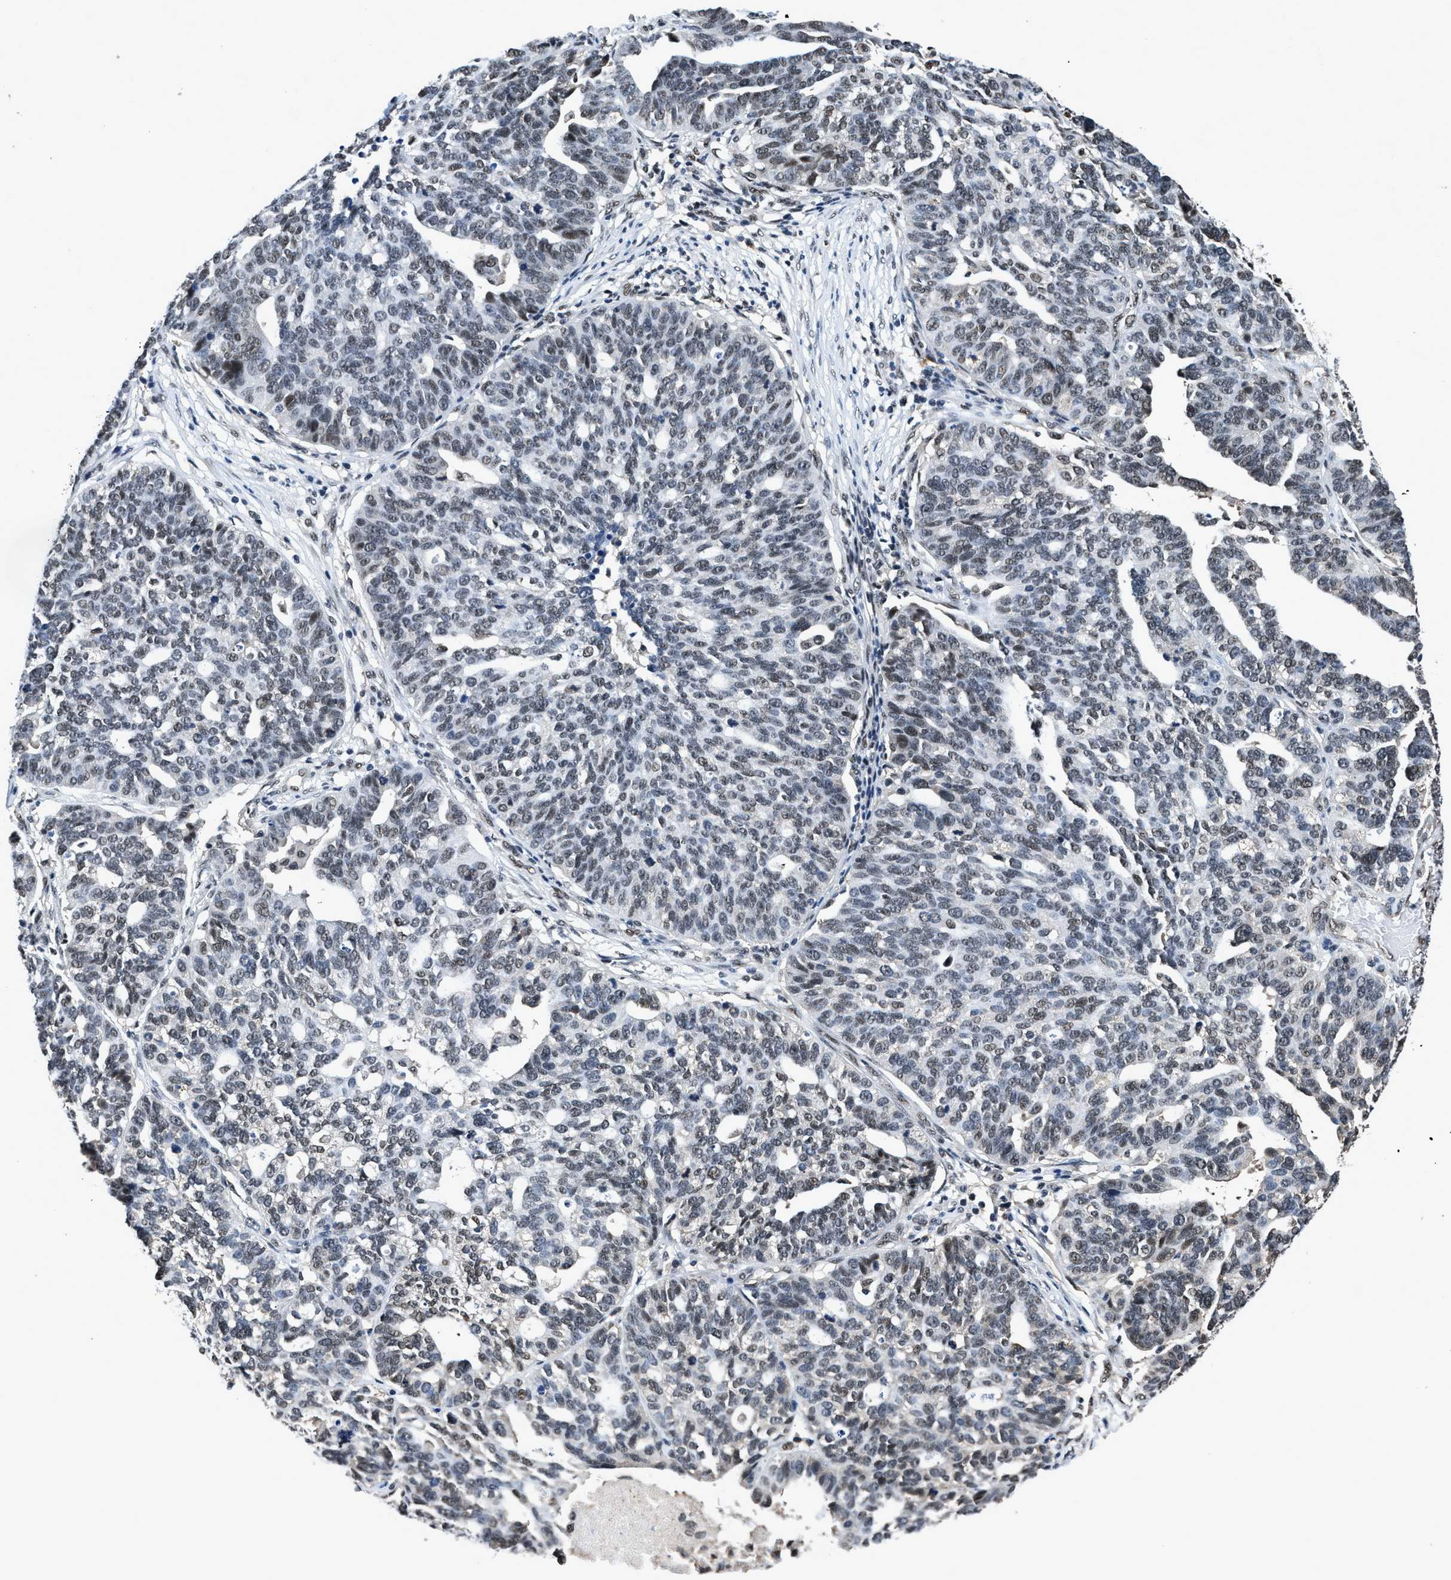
{"staining": {"intensity": "weak", "quantity": "25%-75%", "location": "nuclear"}, "tissue": "ovarian cancer", "cell_type": "Tumor cells", "image_type": "cancer", "snomed": [{"axis": "morphology", "description": "Cystadenocarcinoma, serous, NOS"}, {"axis": "topography", "description": "Ovary"}], "caption": "Ovarian serous cystadenocarcinoma stained for a protein exhibits weak nuclear positivity in tumor cells. (DAB IHC with brightfield microscopy, high magnification).", "gene": "HNRNPH2", "patient": {"sex": "female", "age": 59}}